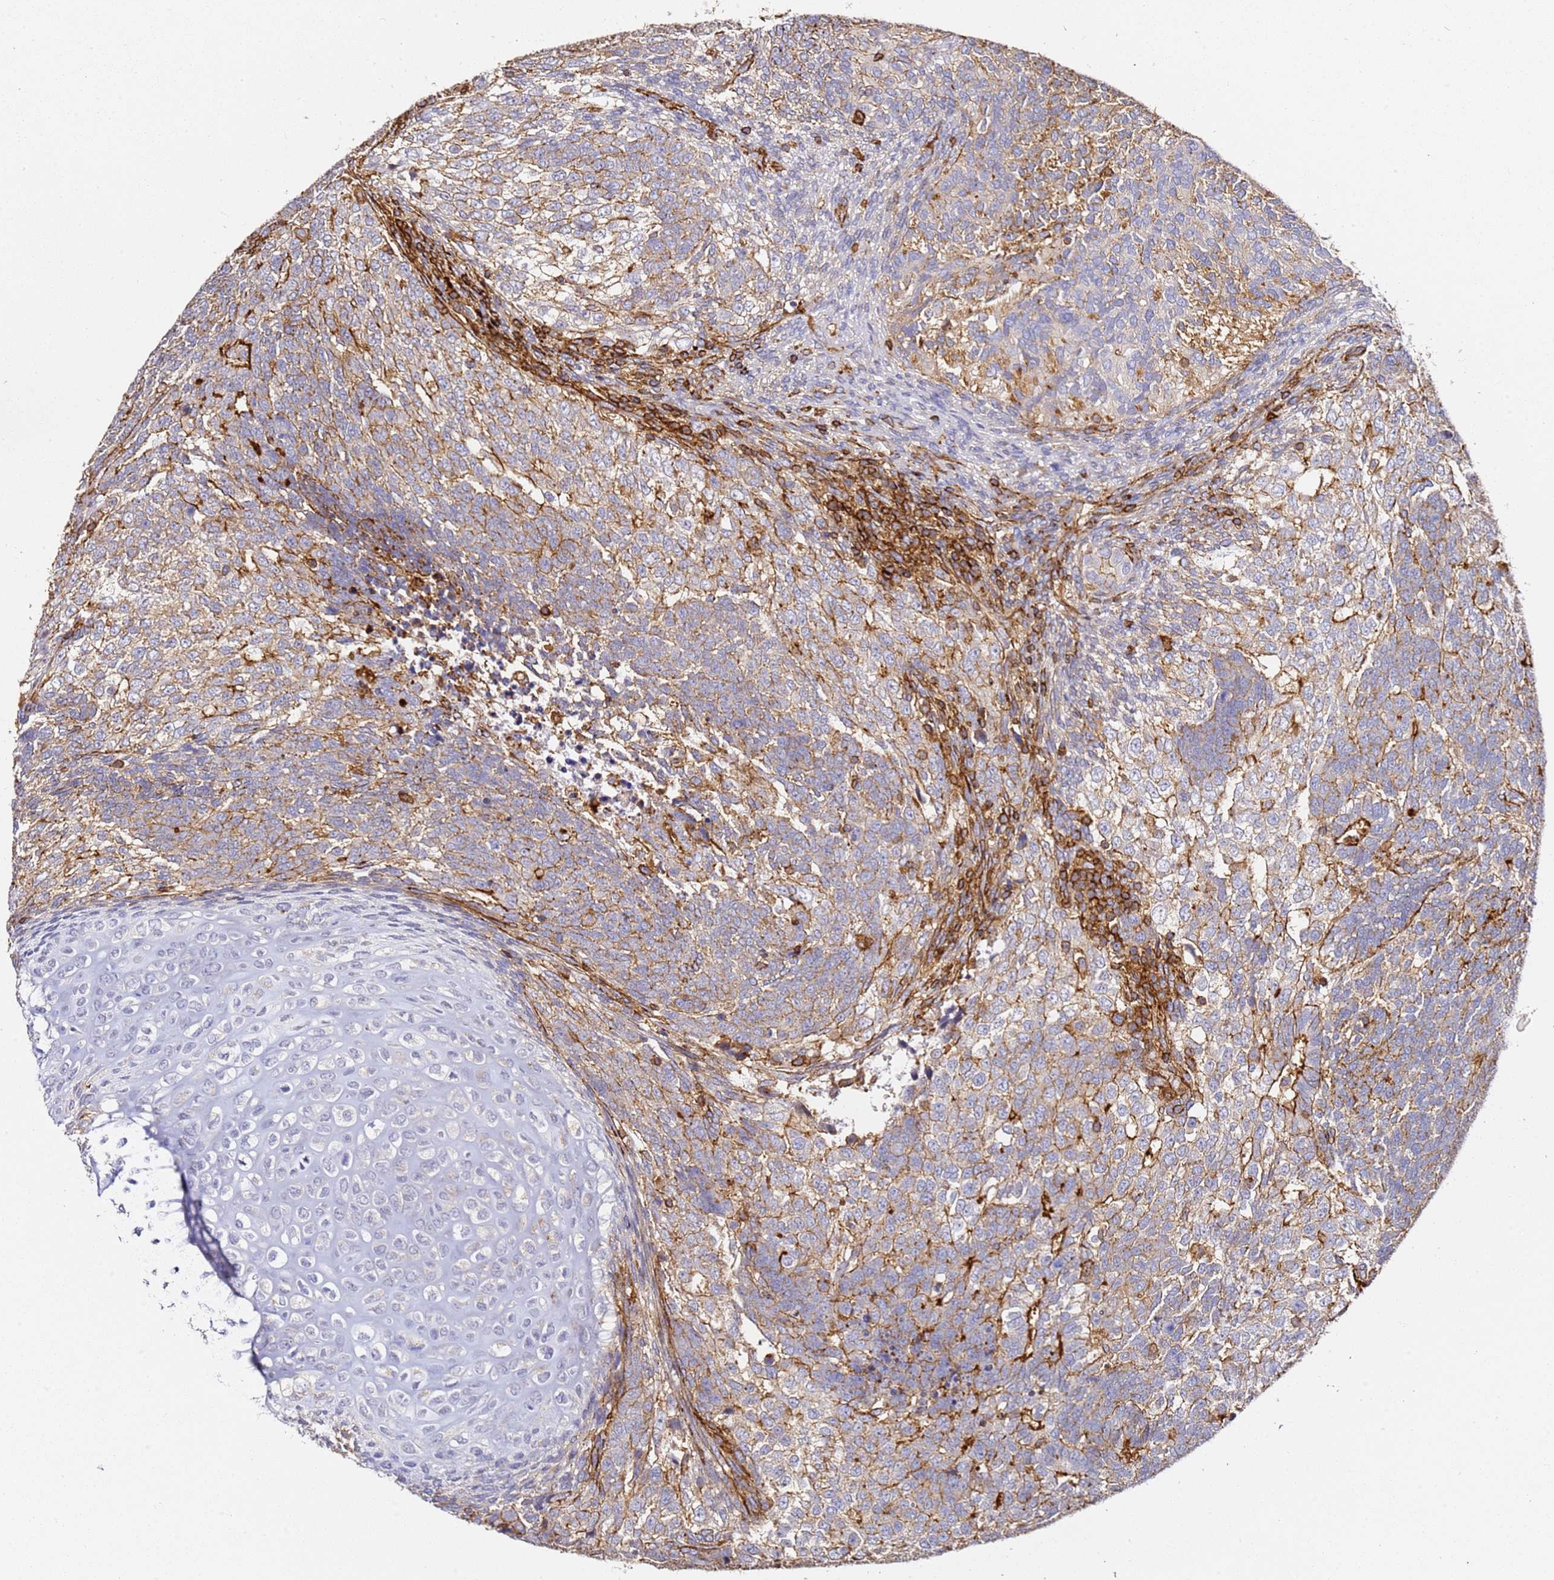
{"staining": {"intensity": "moderate", "quantity": "25%-75%", "location": "cytoplasmic/membranous"}, "tissue": "testis cancer", "cell_type": "Tumor cells", "image_type": "cancer", "snomed": [{"axis": "morphology", "description": "Carcinoma, Embryonal, NOS"}, {"axis": "topography", "description": "Testis"}], "caption": "Protein analysis of testis cancer (embryonal carcinoma) tissue demonstrates moderate cytoplasmic/membranous positivity in about 25%-75% of tumor cells.", "gene": "ZNF671", "patient": {"sex": "male", "age": 23}}